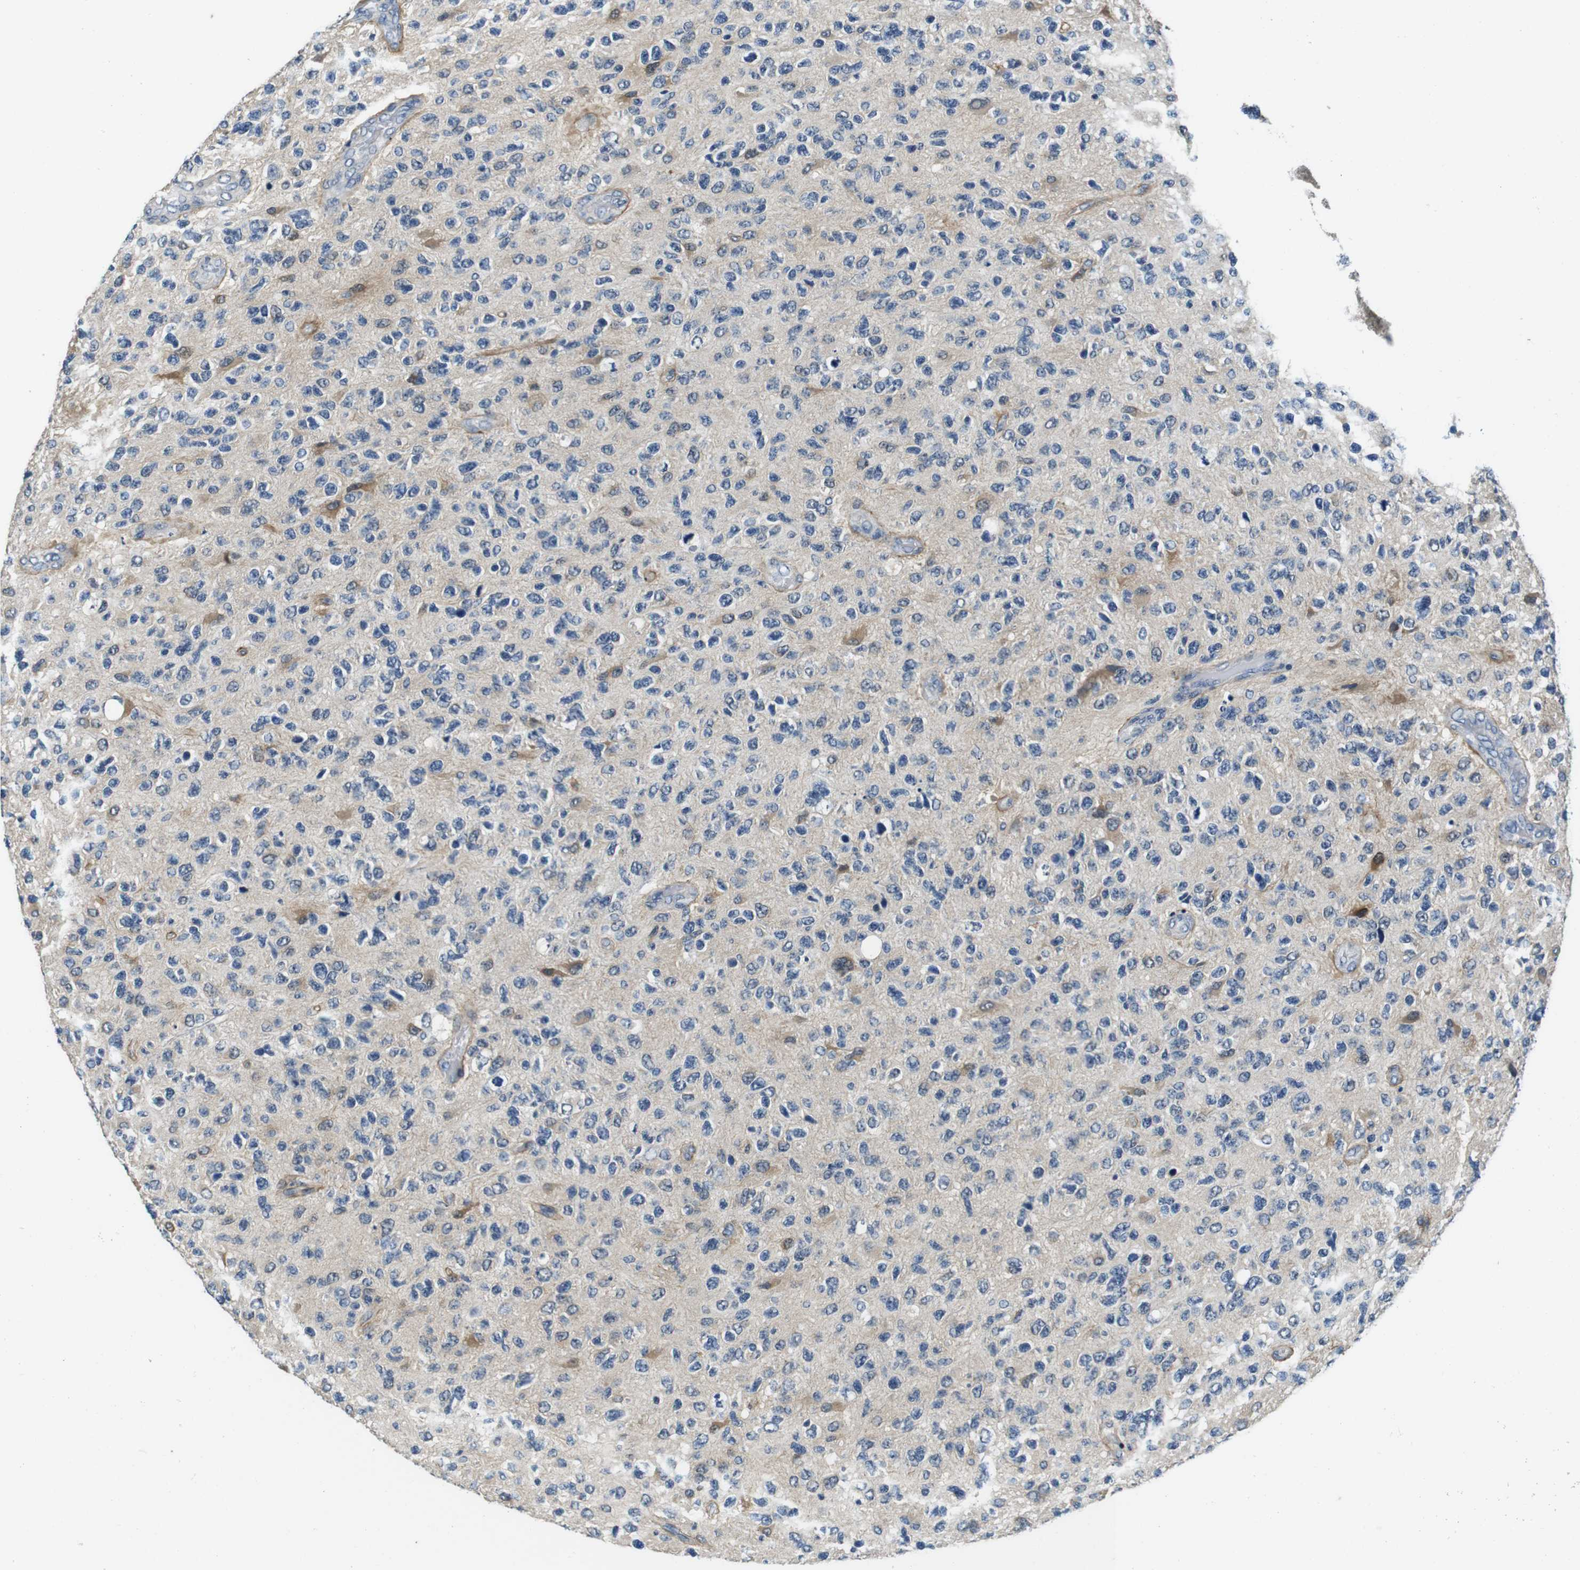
{"staining": {"intensity": "moderate", "quantity": "<25%", "location": "cytoplasmic/membranous"}, "tissue": "glioma", "cell_type": "Tumor cells", "image_type": "cancer", "snomed": [{"axis": "morphology", "description": "Glioma, malignant, High grade"}, {"axis": "topography", "description": "Brain"}], "caption": "Brown immunohistochemical staining in human glioma demonstrates moderate cytoplasmic/membranous expression in approximately <25% of tumor cells.", "gene": "DTNA", "patient": {"sex": "female", "age": 58}}